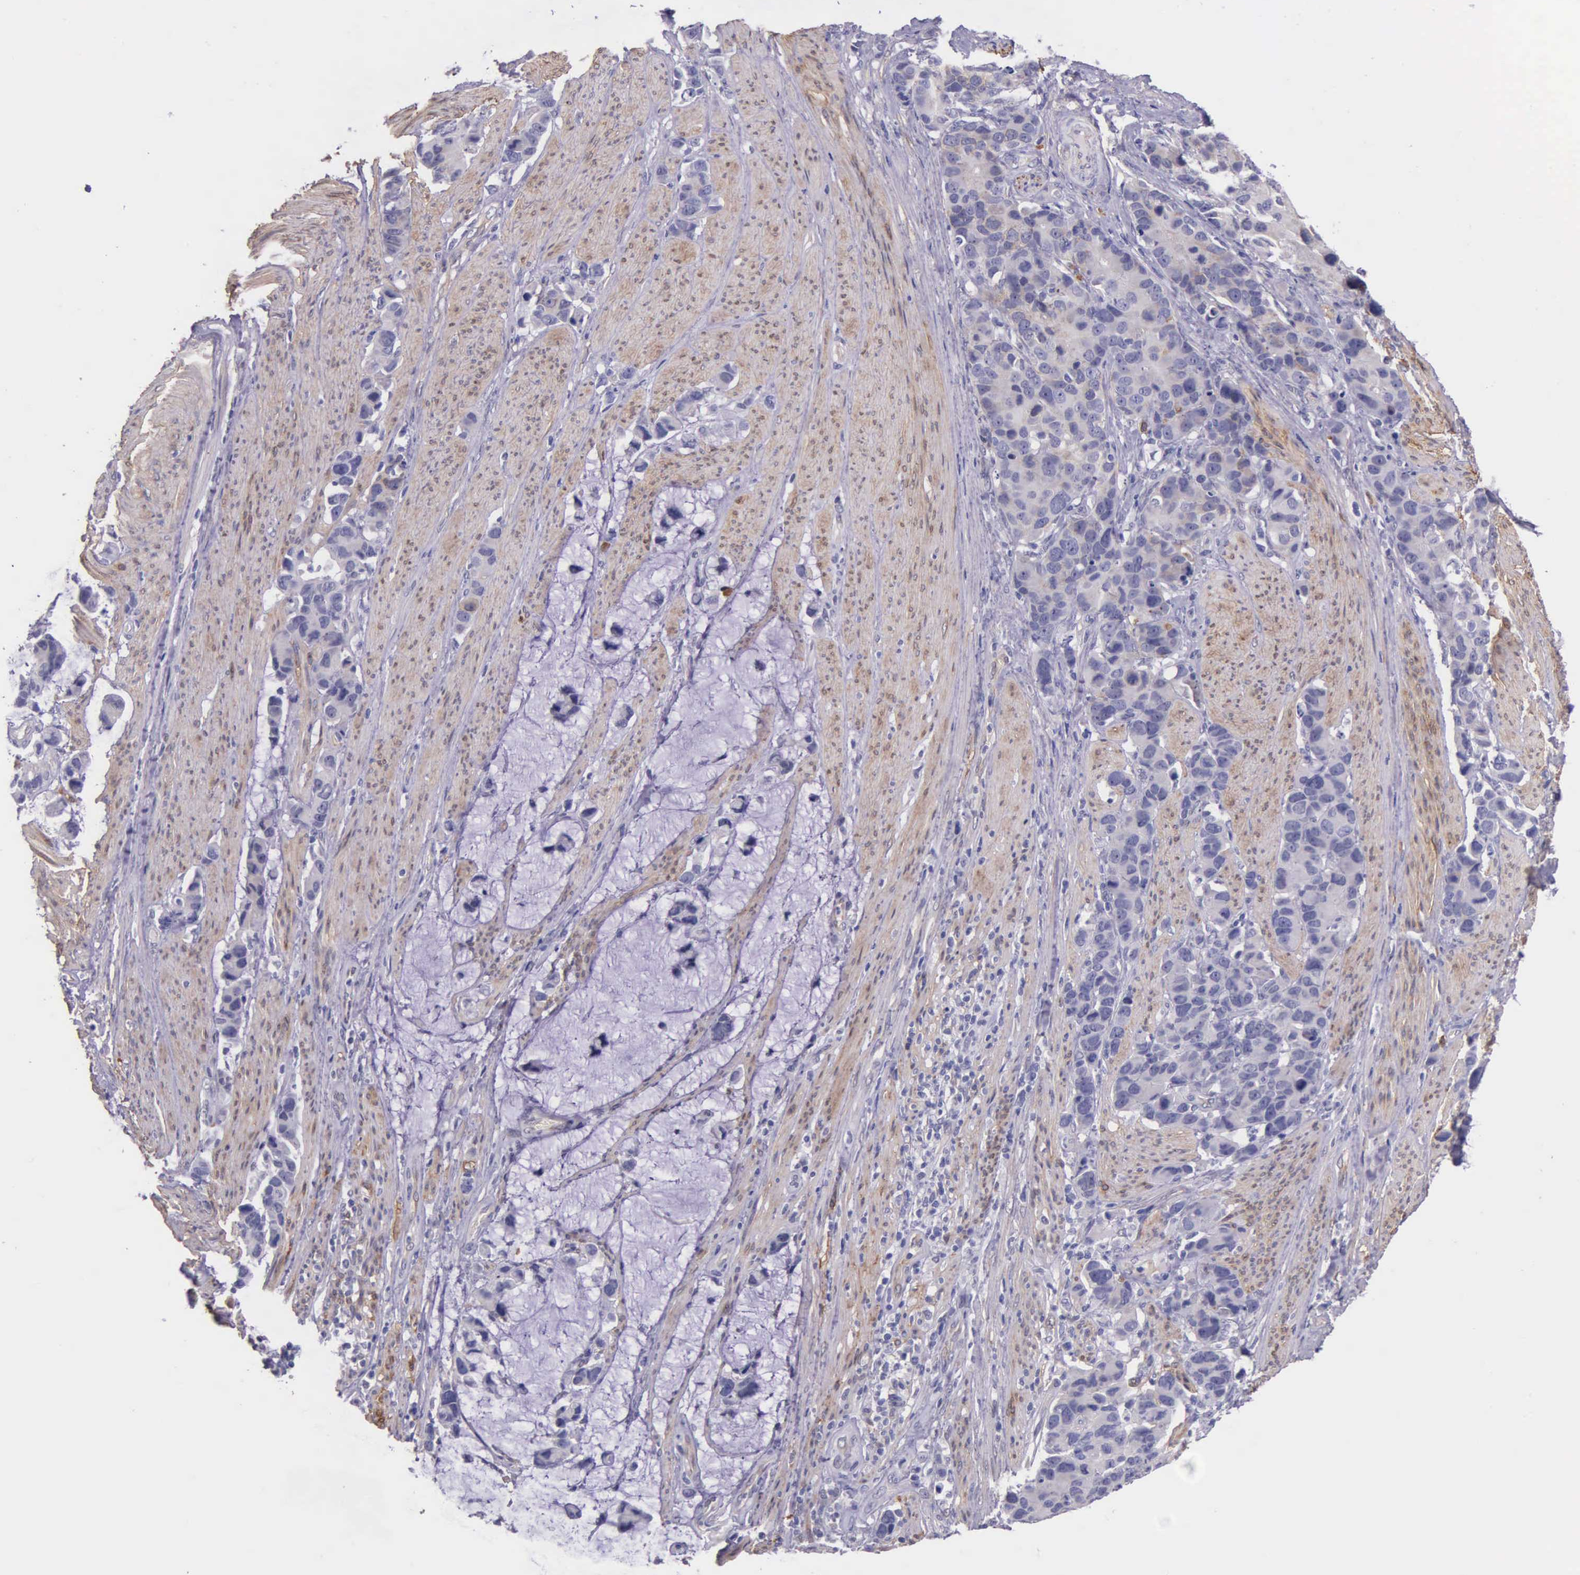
{"staining": {"intensity": "negative", "quantity": "none", "location": "none"}, "tissue": "stomach cancer", "cell_type": "Tumor cells", "image_type": "cancer", "snomed": [{"axis": "morphology", "description": "Adenocarcinoma, NOS"}, {"axis": "topography", "description": "Stomach, upper"}], "caption": "Tumor cells are negative for protein expression in human adenocarcinoma (stomach). (DAB (3,3'-diaminobenzidine) immunohistochemistry with hematoxylin counter stain).", "gene": "AHNAK2", "patient": {"sex": "male", "age": 71}}